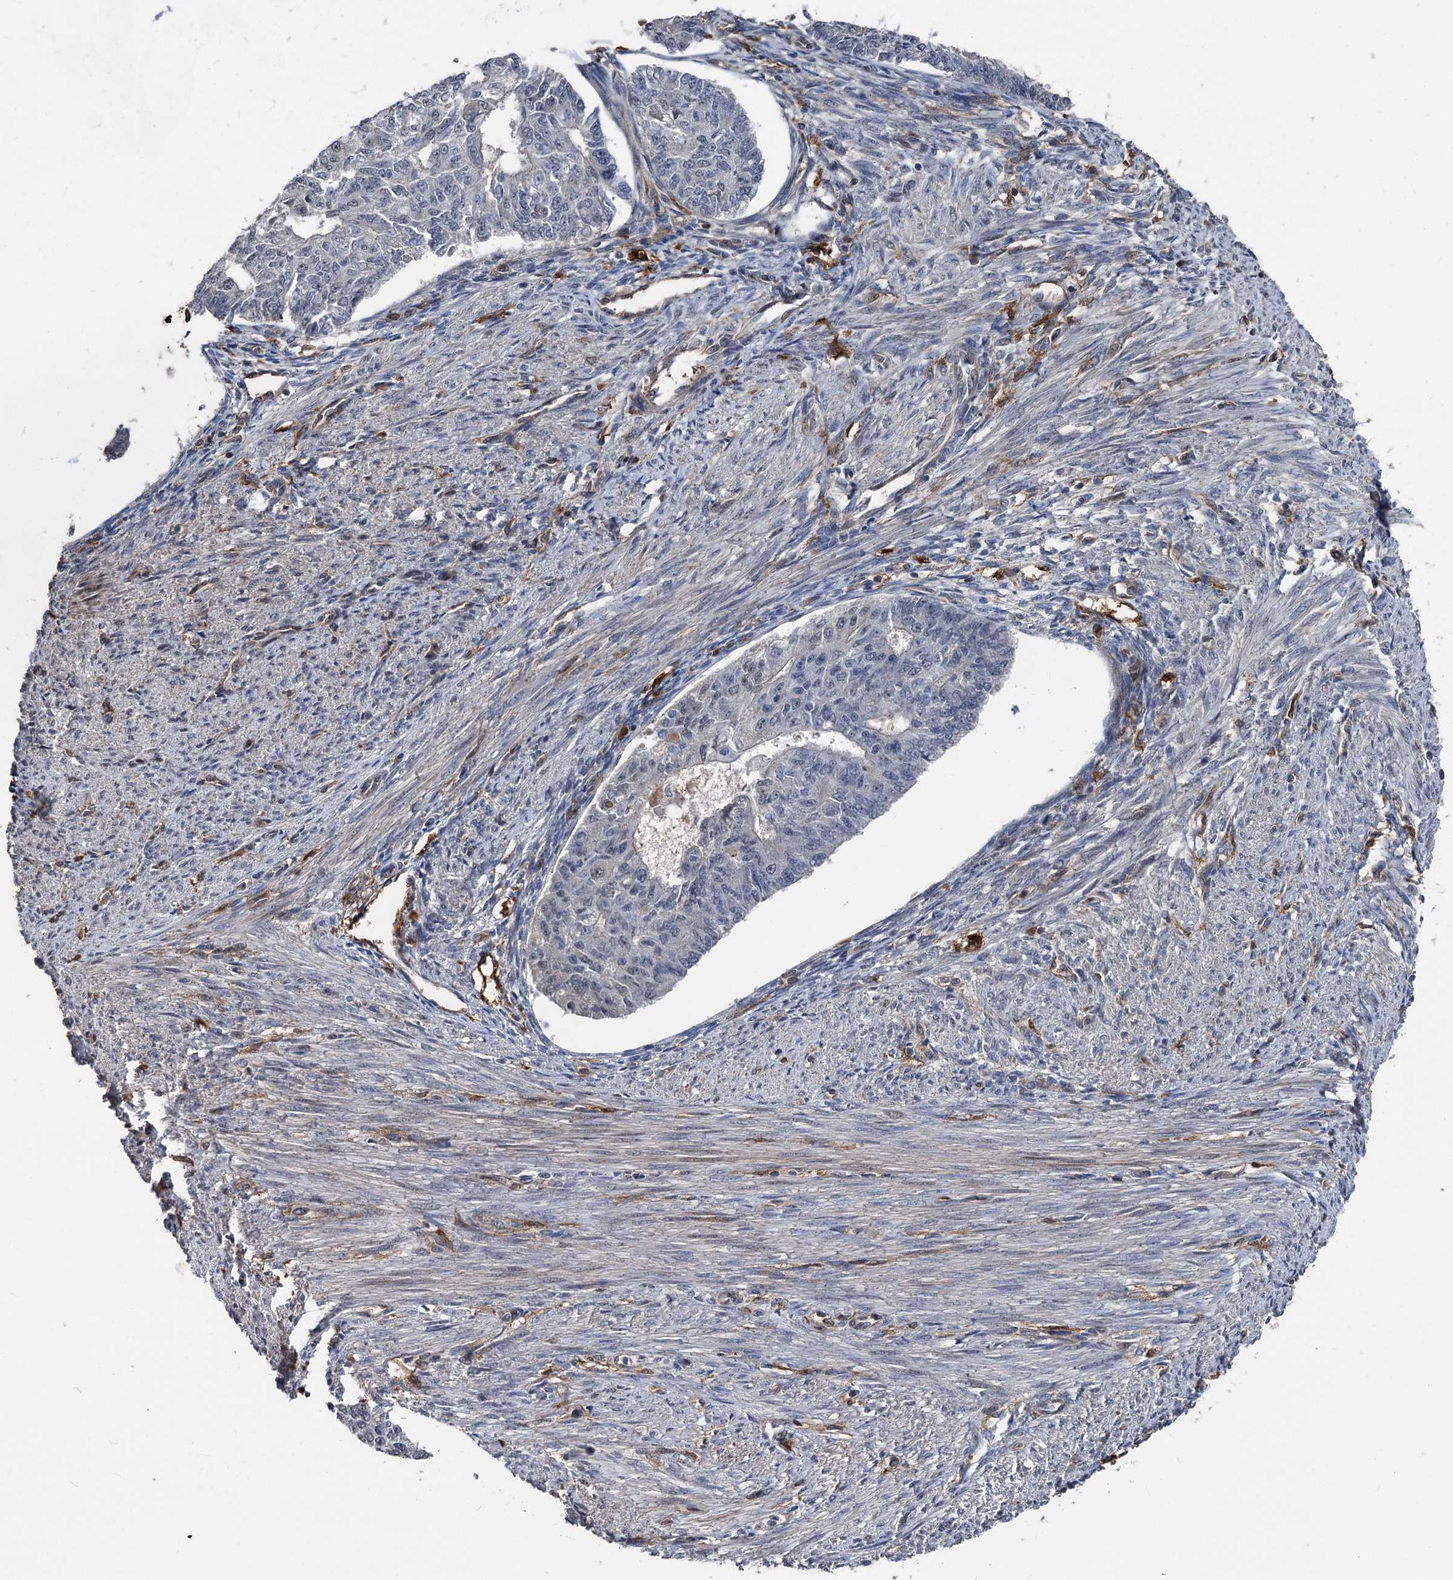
{"staining": {"intensity": "negative", "quantity": "none", "location": "none"}, "tissue": "endometrial cancer", "cell_type": "Tumor cells", "image_type": "cancer", "snomed": [{"axis": "morphology", "description": "Adenocarcinoma, NOS"}, {"axis": "topography", "description": "Endometrium"}], "caption": "An IHC image of endometrial adenocarcinoma is shown. There is no staining in tumor cells of endometrial adenocarcinoma.", "gene": "PLEKHO2", "patient": {"sex": "female", "age": 32}}